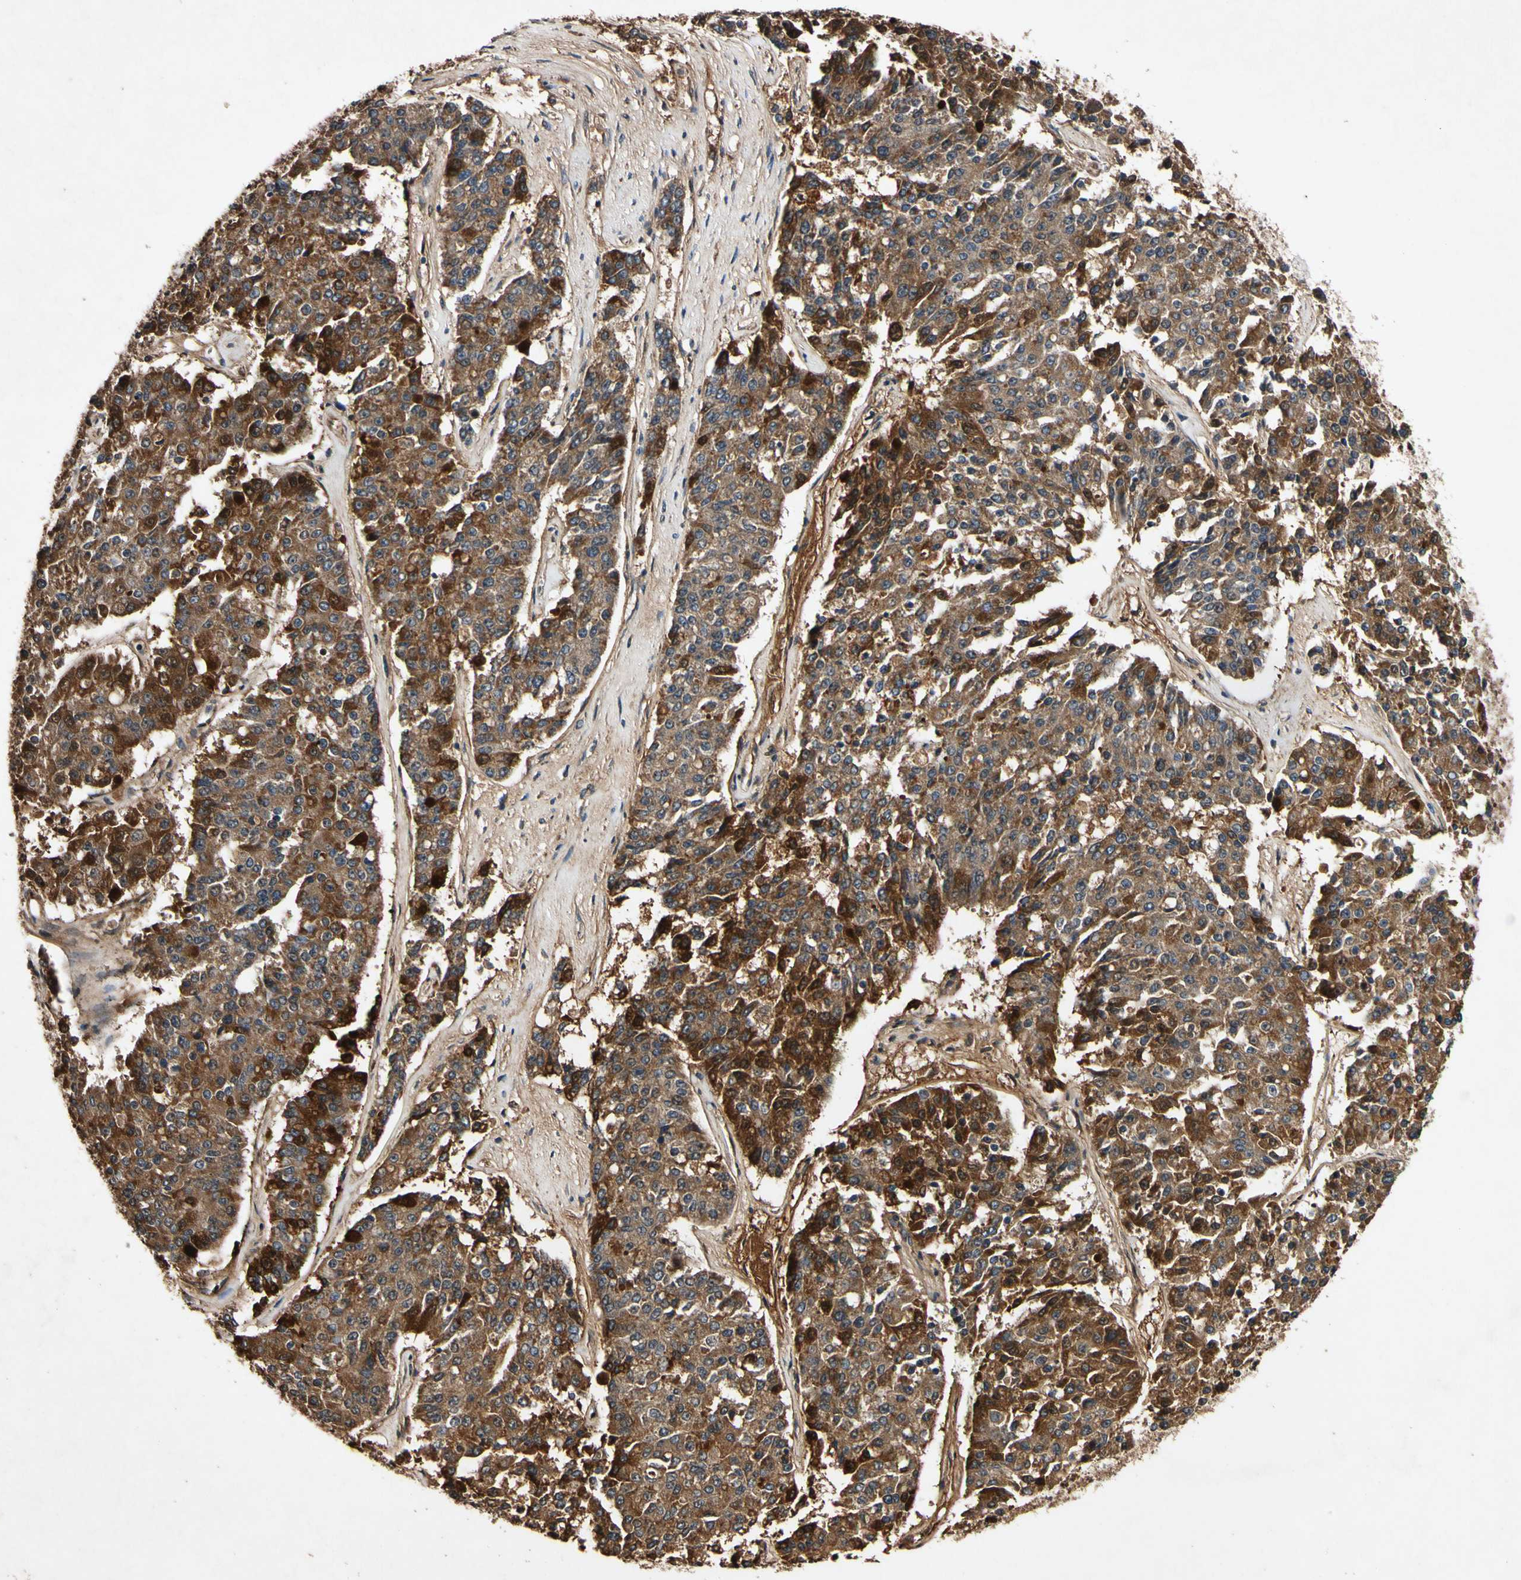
{"staining": {"intensity": "strong", "quantity": ">75%", "location": "cytoplasmic/membranous"}, "tissue": "pancreatic cancer", "cell_type": "Tumor cells", "image_type": "cancer", "snomed": [{"axis": "morphology", "description": "Adenocarcinoma, NOS"}, {"axis": "topography", "description": "Pancreas"}], "caption": "A histopathology image of human pancreatic adenocarcinoma stained for a protein demonstrates strong cytoplasmic/membranous brown staining in tumor cells. The staining was performed using DAB to visualize the protein expression in brown, while the nuclei were stained in blue with hematoxylin (Magnification: 20x).", "gene": "PLAT", "patient": {"sex": "male", "age": 50}}